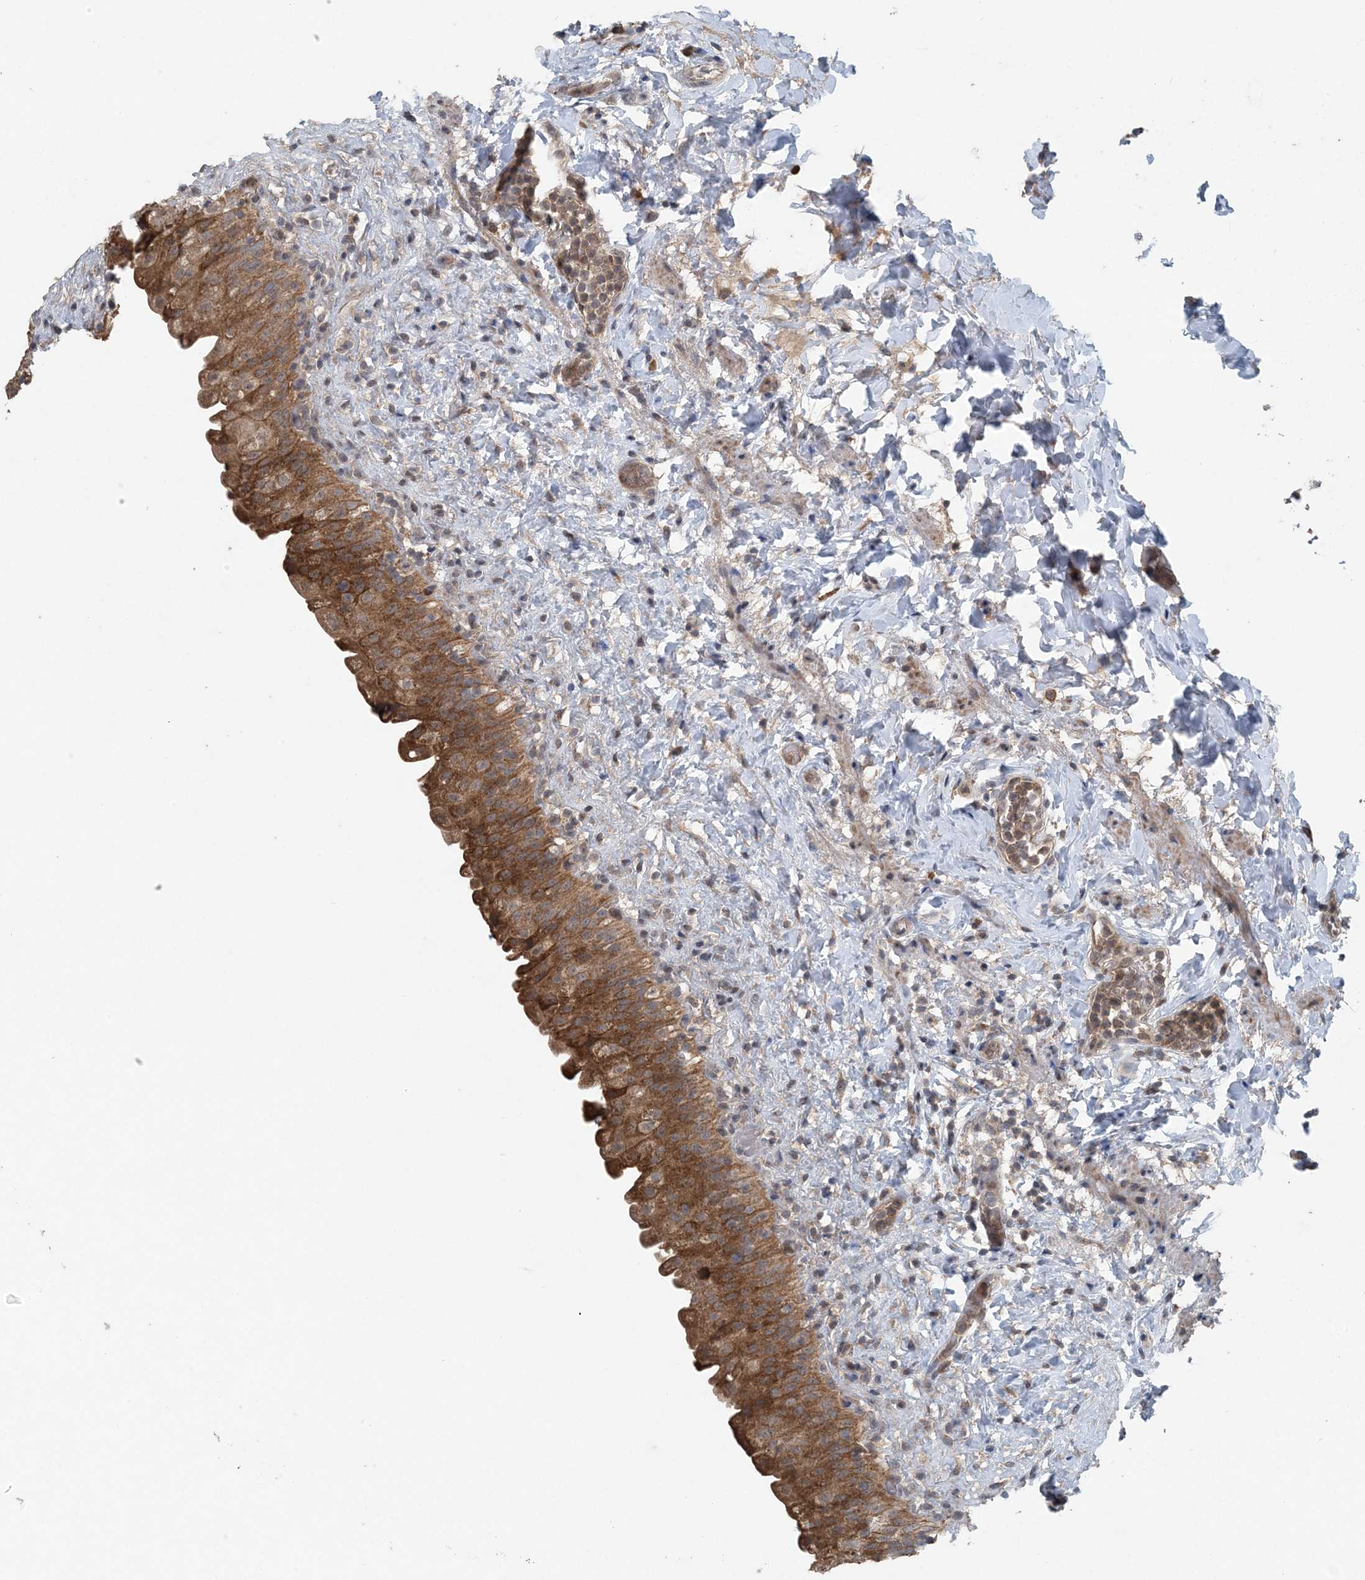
{"staining": {"intensity": "moderate", "quantity": ">75%", "location": "cytoplasmic/membranous"}, "tissue": "urinary bladder", "cell_type": "Urothelial cells", "image_type": "normal", "snomed": [{"axis": "morphology", "description": "Normal tissue, NOS"}, {"axis": "topography", "description": "Urinary bladder"}], "caption": "Urothelial cells show medium levels of moderate cytoplasmic/membranous staining in about >75% of cells in unremarkable human urinary bladder.", "gene": "MYO9B", "patient": {"sex": "female", "age": 27}}